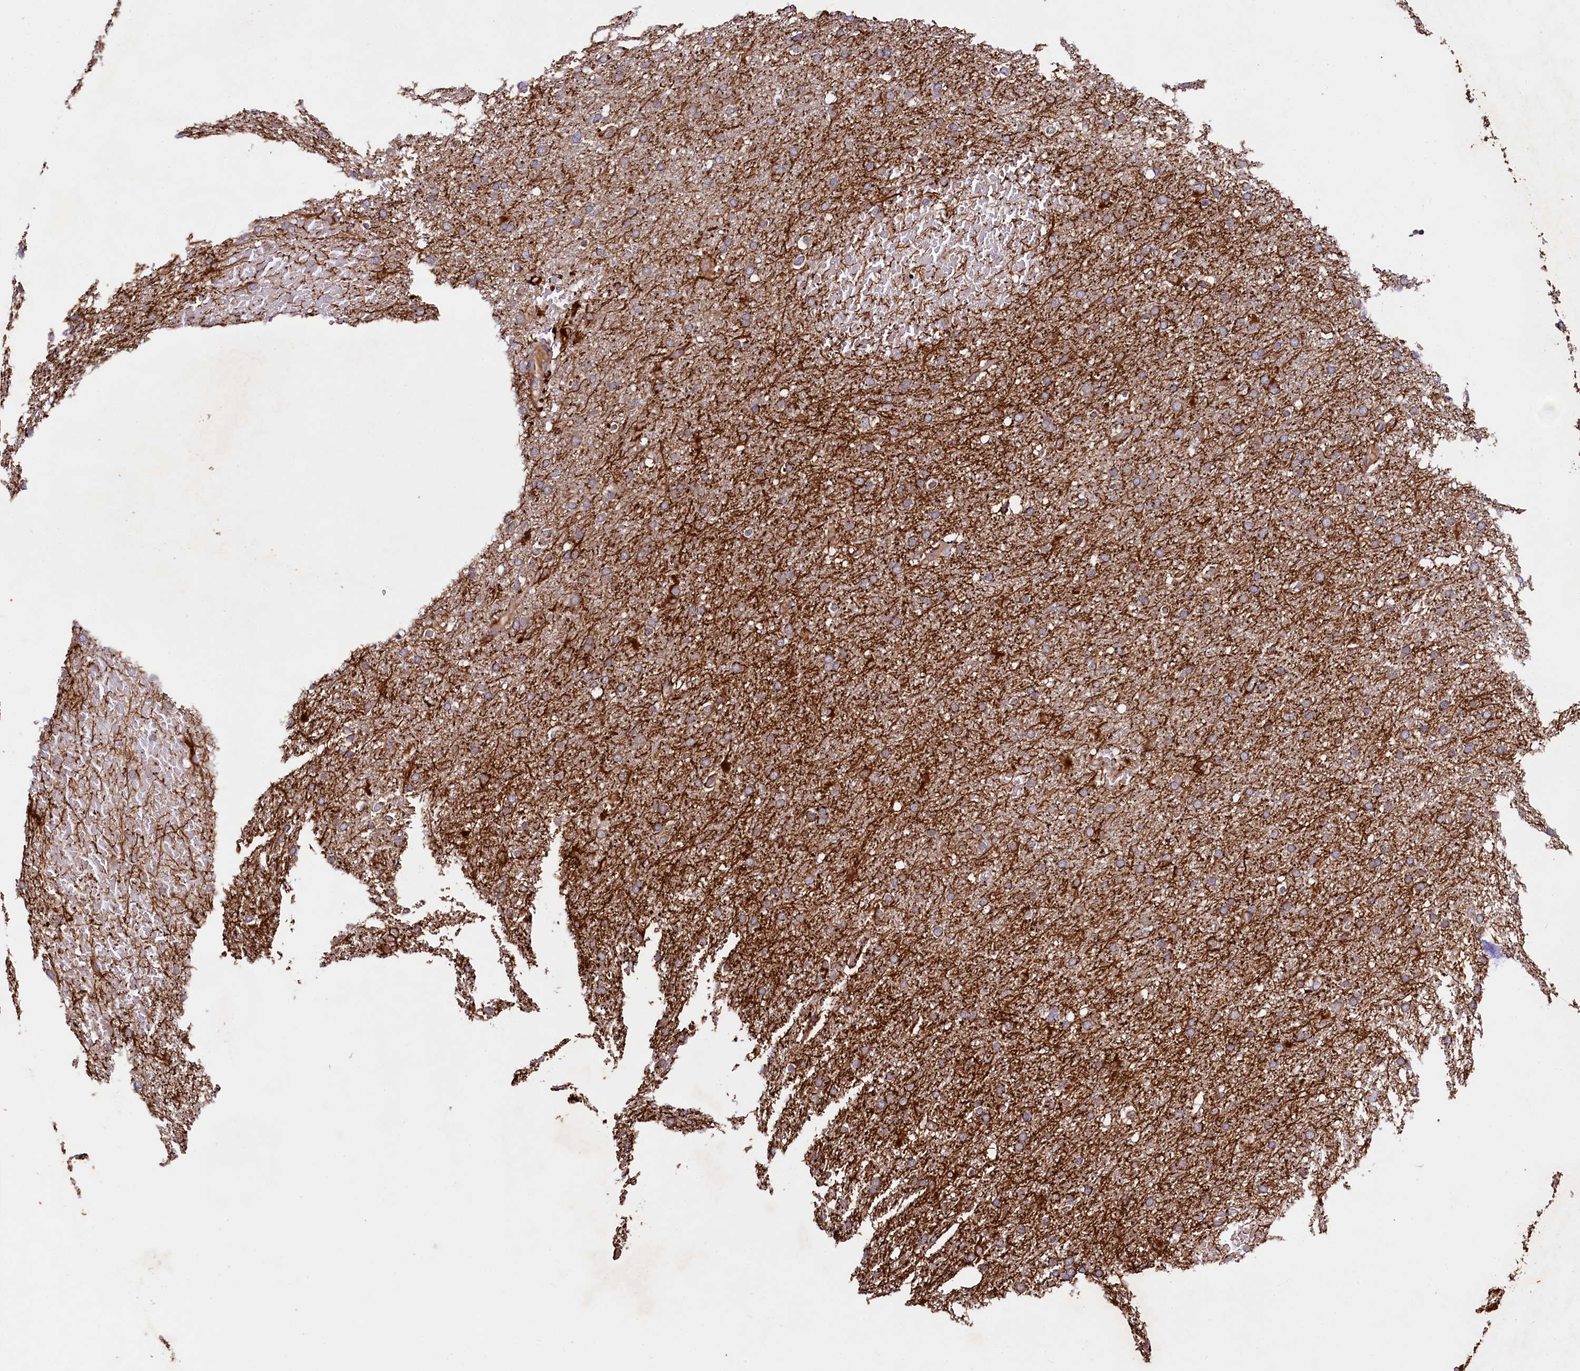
{"staining": {"intensity": "moderate", "quantity": ">75%", "location": "cytoplasmic/membranous"}, "tissue": "glioma", "cell_type": "Tumor cells", "image_type": "cancer", "snomed": [{"axis": "morphology", "description": "Glioma, malignant, High grade"}, {"axis": "topography", "description": "Cerebral cortex"}], "caption": "Protein expression analysis of high-grade glioma (malignant) exhibits moderate cytoplasmic/membranous staining in about >75% of tumor cells. (Brightfield microscopy of DAB IHC at high magnification).", "gene": "CIAO3", "patient": {"sex": "female", "age": 36}}